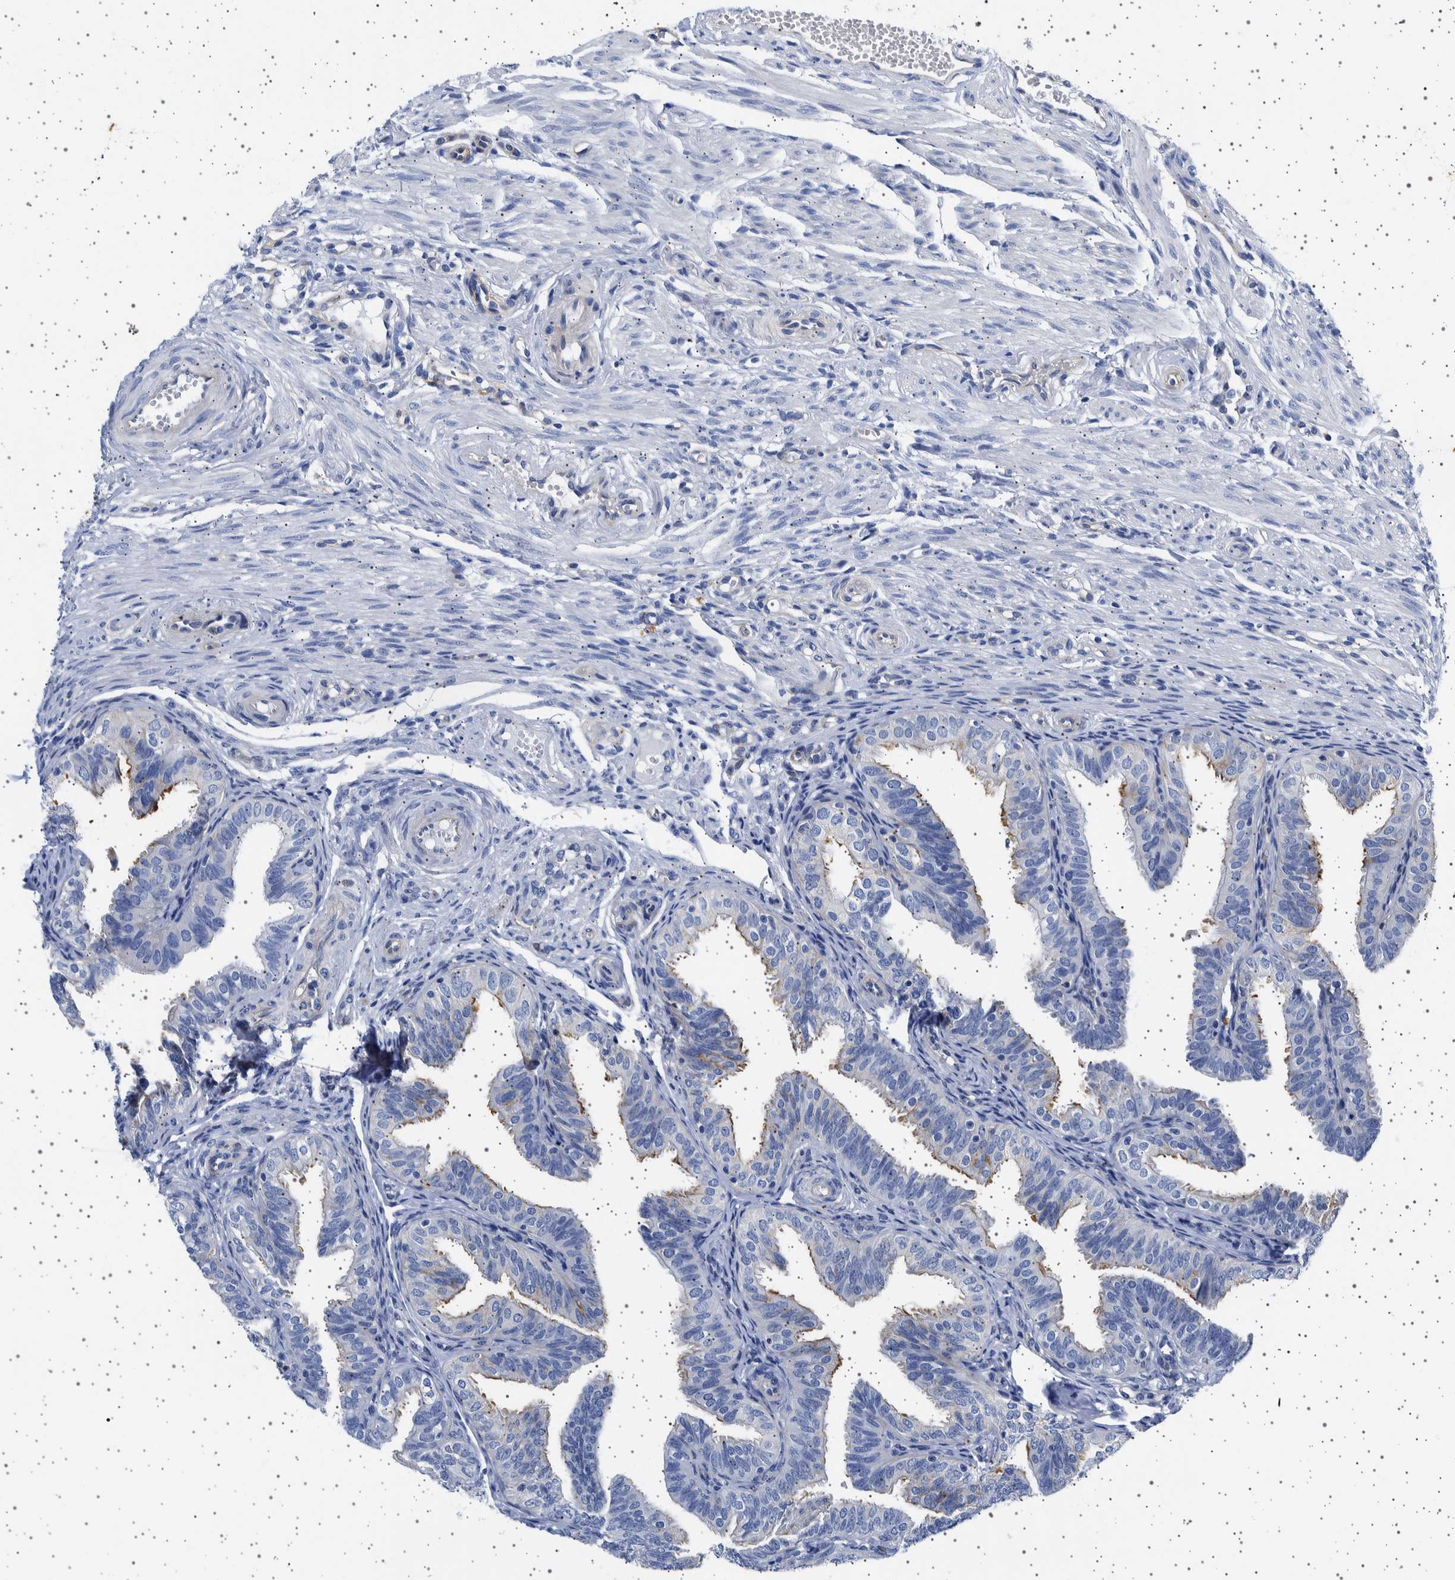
{"staining": {"intensity": "weak", "quantity": "<25%", "location": "cytoplasmic/membranous"}, "tissue": "fallopian tube", "cell_type": "Glandular cells", "image_type": "normal", "snomed": [{"axis": "morphology", "description": "Normal tissue, NOS"}, {"axis": "topography", "description": "Fallopian tube"}], "caption": "Human fallopian tube stained for a protein using immunohistochemistry (IHC) demonstrates no positivity in glandular cells.", "gene": "SEPTIN4", "patient": {"sex": "female", "age": 35}}